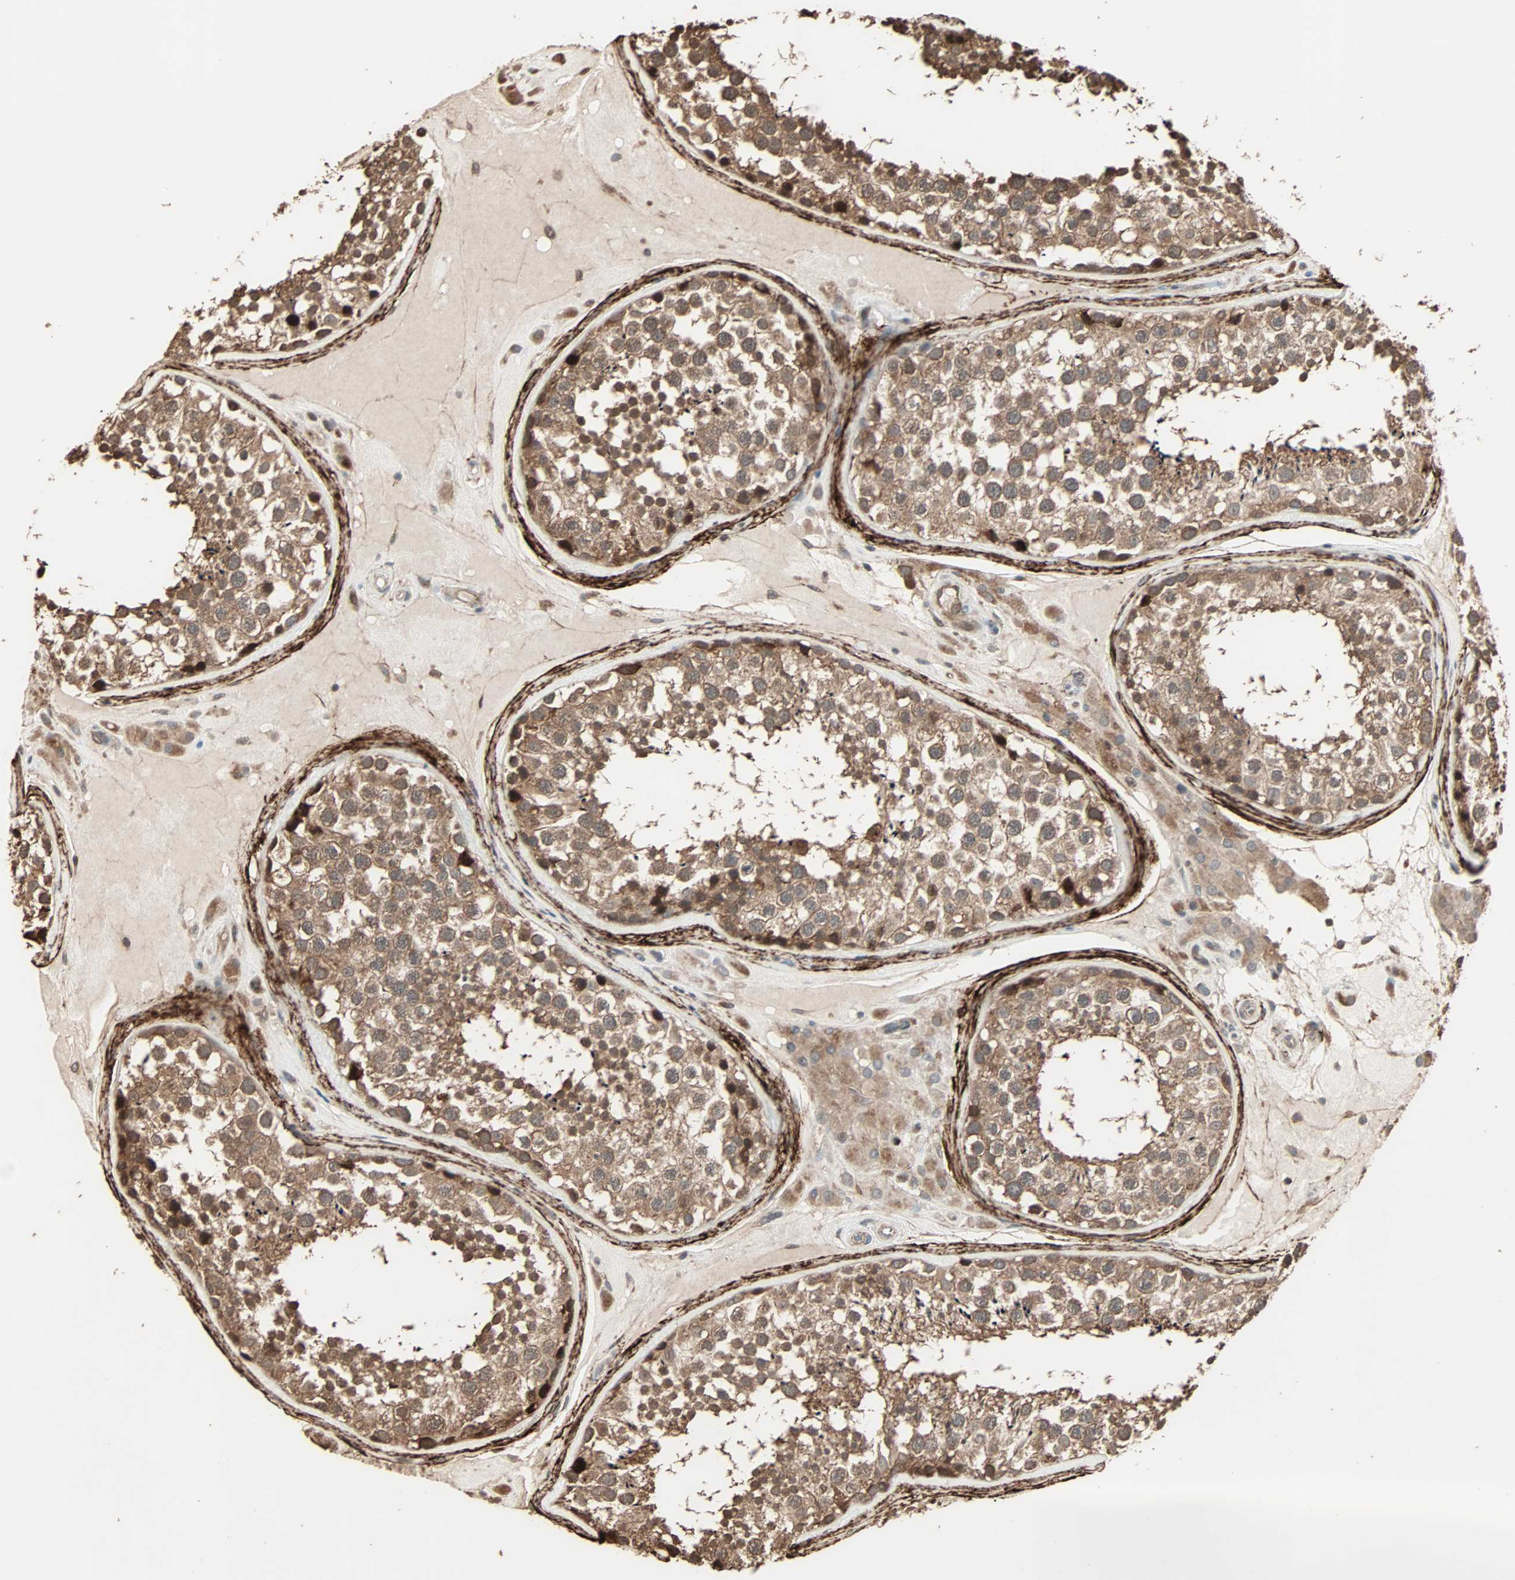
{"staining": {"intensity": "moderate", "quantity": ">75%", "location": "cytoplasmic/membranous"}, "tissue": "testis", "cell_type": "Cells in seminiferous ducts", "image_type": "normal", "snomed": [{"axis": "morphology", "description": "Normal tissue, NOS"}, {"axis": "topography", "description": "Testis"}], "caption": "Protein expression analysis of unremarkable testis displays moderate cytoplasmic/membranous staining in approximately >75% of cells in seminiferous ducts. The staining is performed using DAB (3,3'-diaminobenzidine) brown chromogen to label protein expression. The nuclei are counter-stained blue using hematoxylin.", "gene": "CALCRL", "patient": {"sex": "male", "age": 46}}